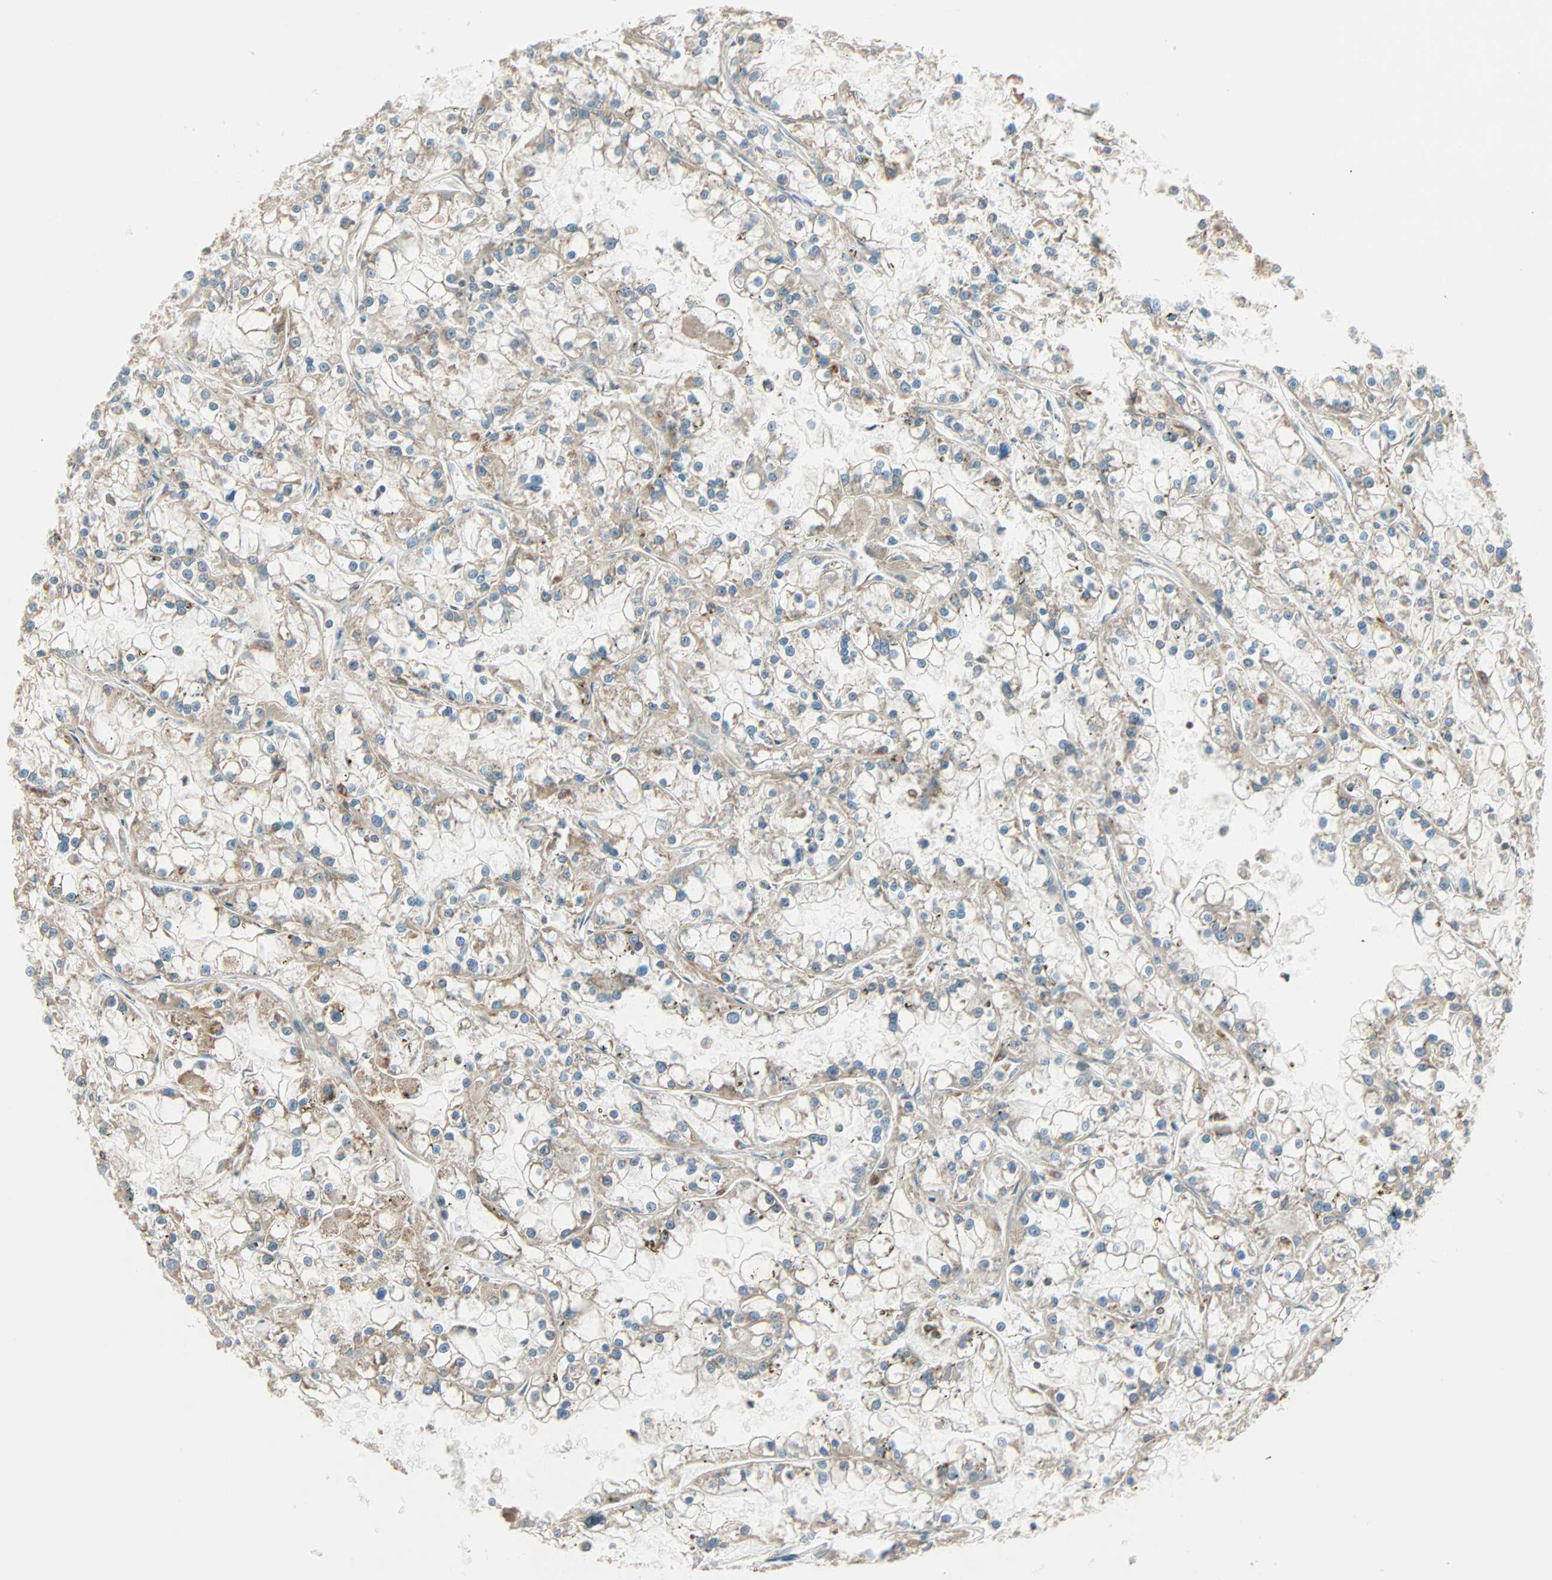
{"staining": {"intensity": "moderate", "quantity": "25%-75%", "location": "cytoplasmic/membranous,nuclear"}, "tissue": "renal cancer", "cell_type": "Tumor cells", "image_type": "cancer", "snomed": [{"axis": "morphology", "description": "Adenocarcinoma, NOS"}, {"axis": "topography", "description": "Kidney"}], "caption": "Human renal adenocarcinoma stained with a protein marker exhibits moderate staining in tumor cells.", "gene": "PNPLA6", "patient": {"sex": "female", "age": 52}}